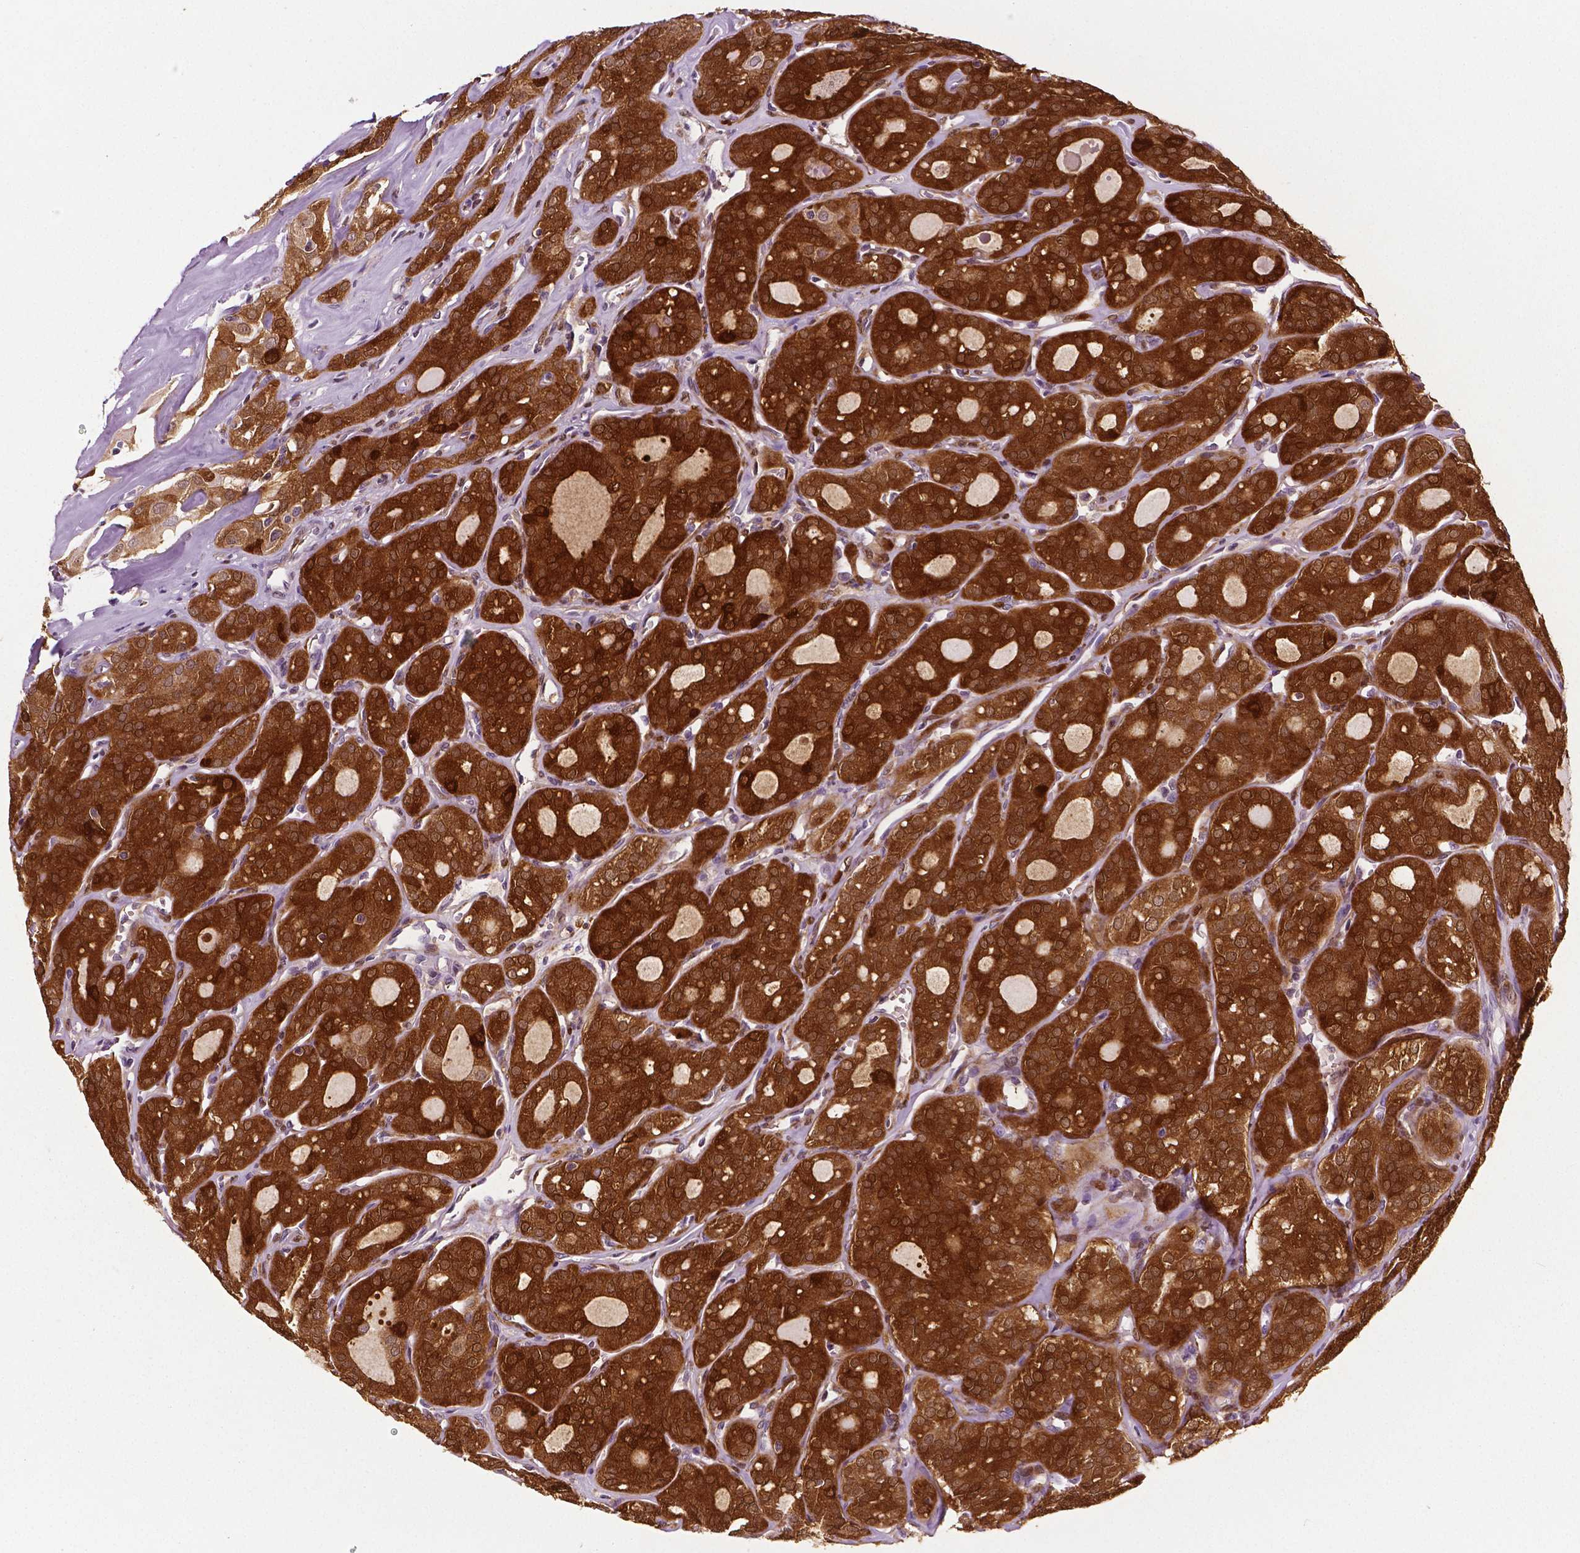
{"staining": {"intensity": "strong", "quantity": ">75%", "location": "cytoplasmic/membranous"}, "tissue": "thyroid cancer", "cell_type": "Tumor cells", "image_type": "cancer", "snomed": [{"axis": "morphology", "description": "Follicular adenoma carcinoma, NOS"}, {"axis": "topography", "description": "Thyroid gland"}], "caption": "Follicular adenoma carcinoma (thyroid) was stained to show a protein in brown. There is high levels of strong cytoplasmic/membranous expression in about >75% of tumor cells. The protein of interest is stained brown, and the nuclei are stained in blue (DAB (3,3'-diaminobenzidine) IHC with brightfield microscopy, high magnification).", "gene": "PHGDH", "patient": {"sex": "male", "age": 75}}